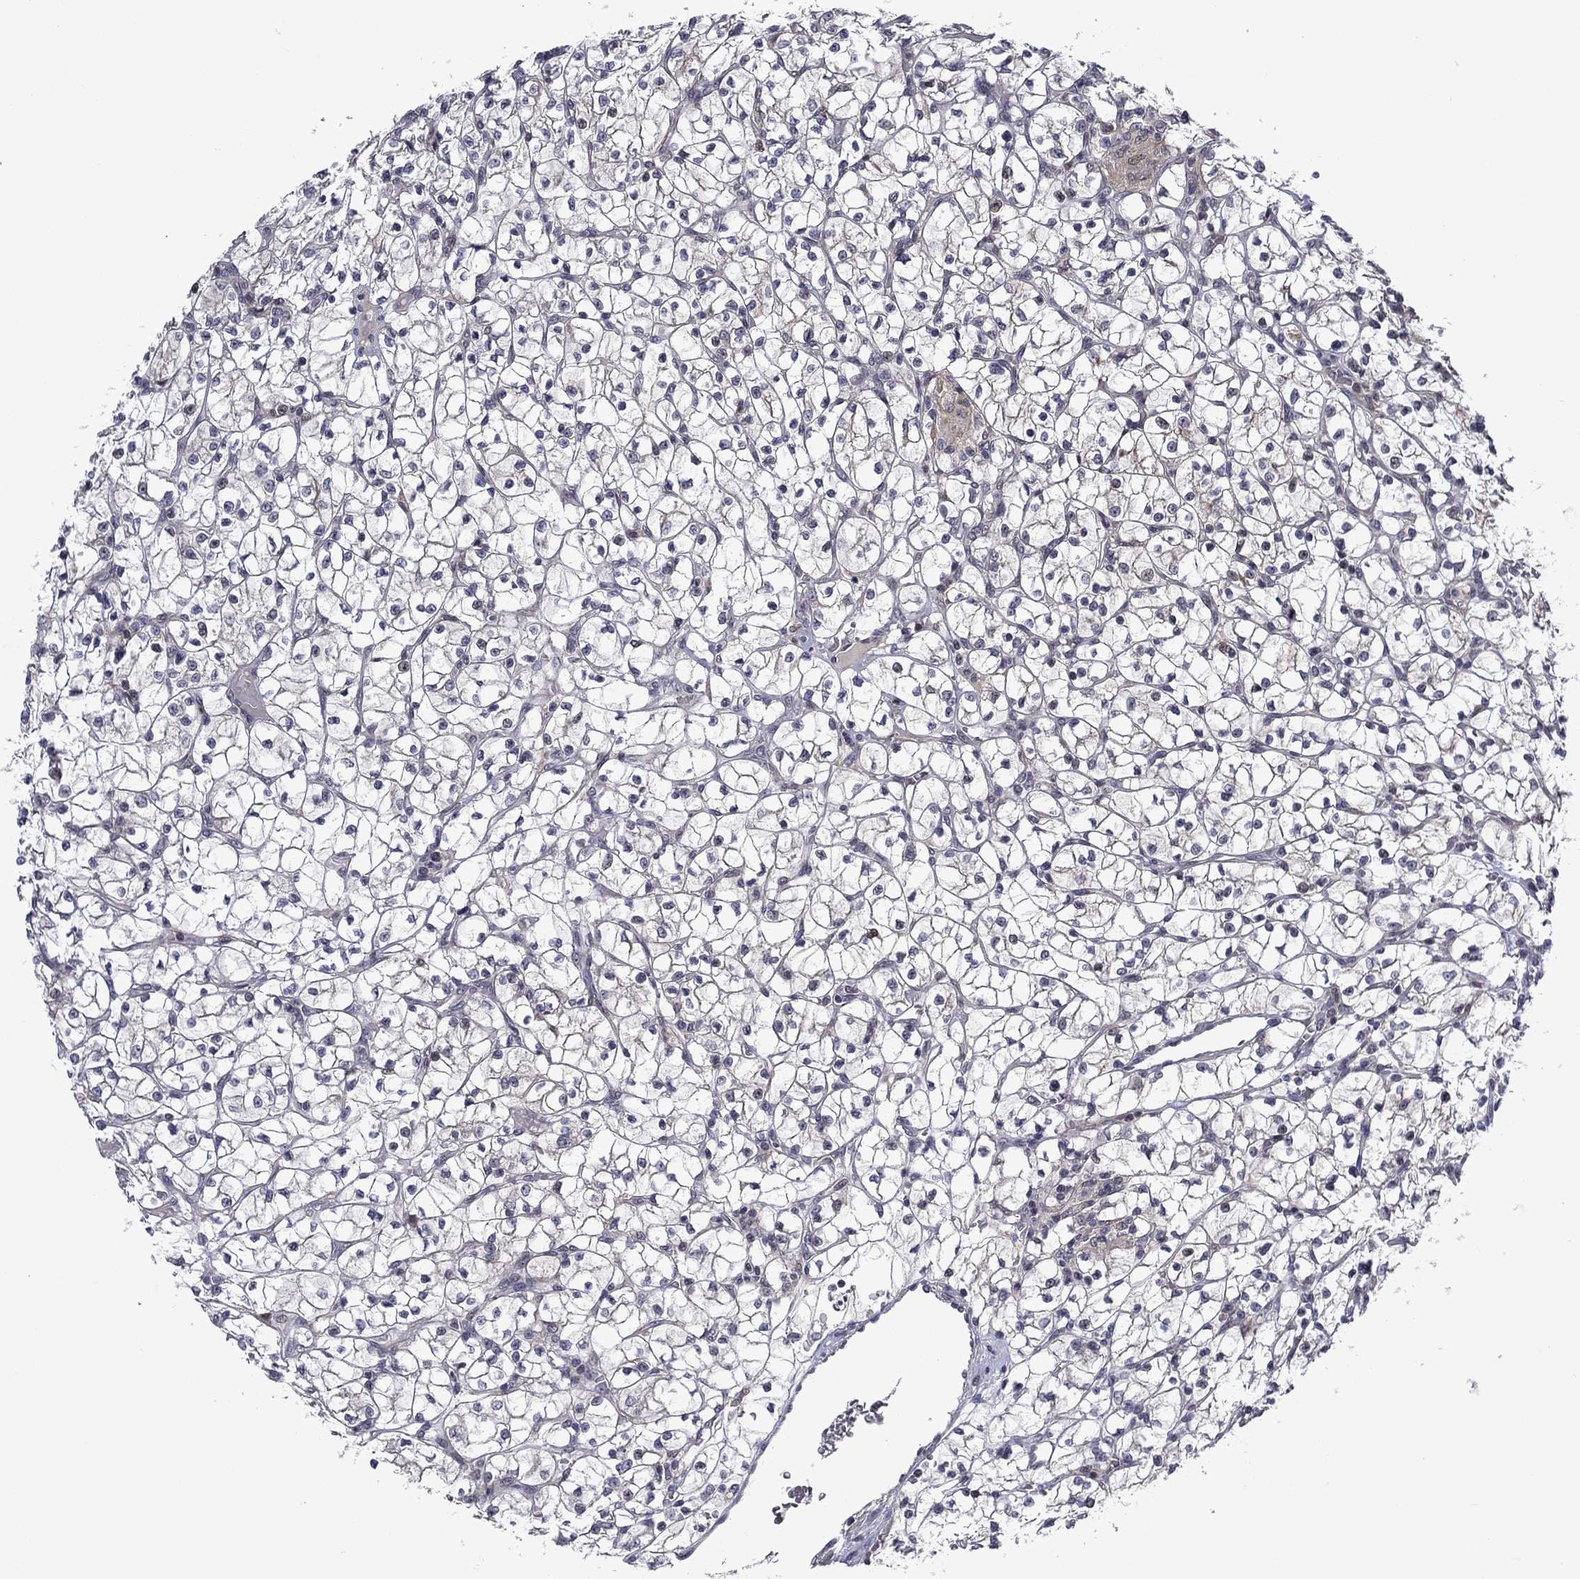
{"staining": {"intensity": "negative", "quantity": "none", "location": "none"}, "tissue": "renal cancer", "cell_type": "Tumor cells", "image_type": "cancer", "snomed": [{"axis": "morphology", "description": "Adenocarcinoma, NOS"}, {"axis": "topography", "description": "Kidney"}], "caption": "IHC photomicrograph of neoplastic tissue: human adenocarcinoma (renal) stained with DAB (3,3'-diaminobenzidine) demonstrates no significant protein expression in tumor cells.", "gene": "B3GAT1", "patient": {"sex": "female", "age": 64}}